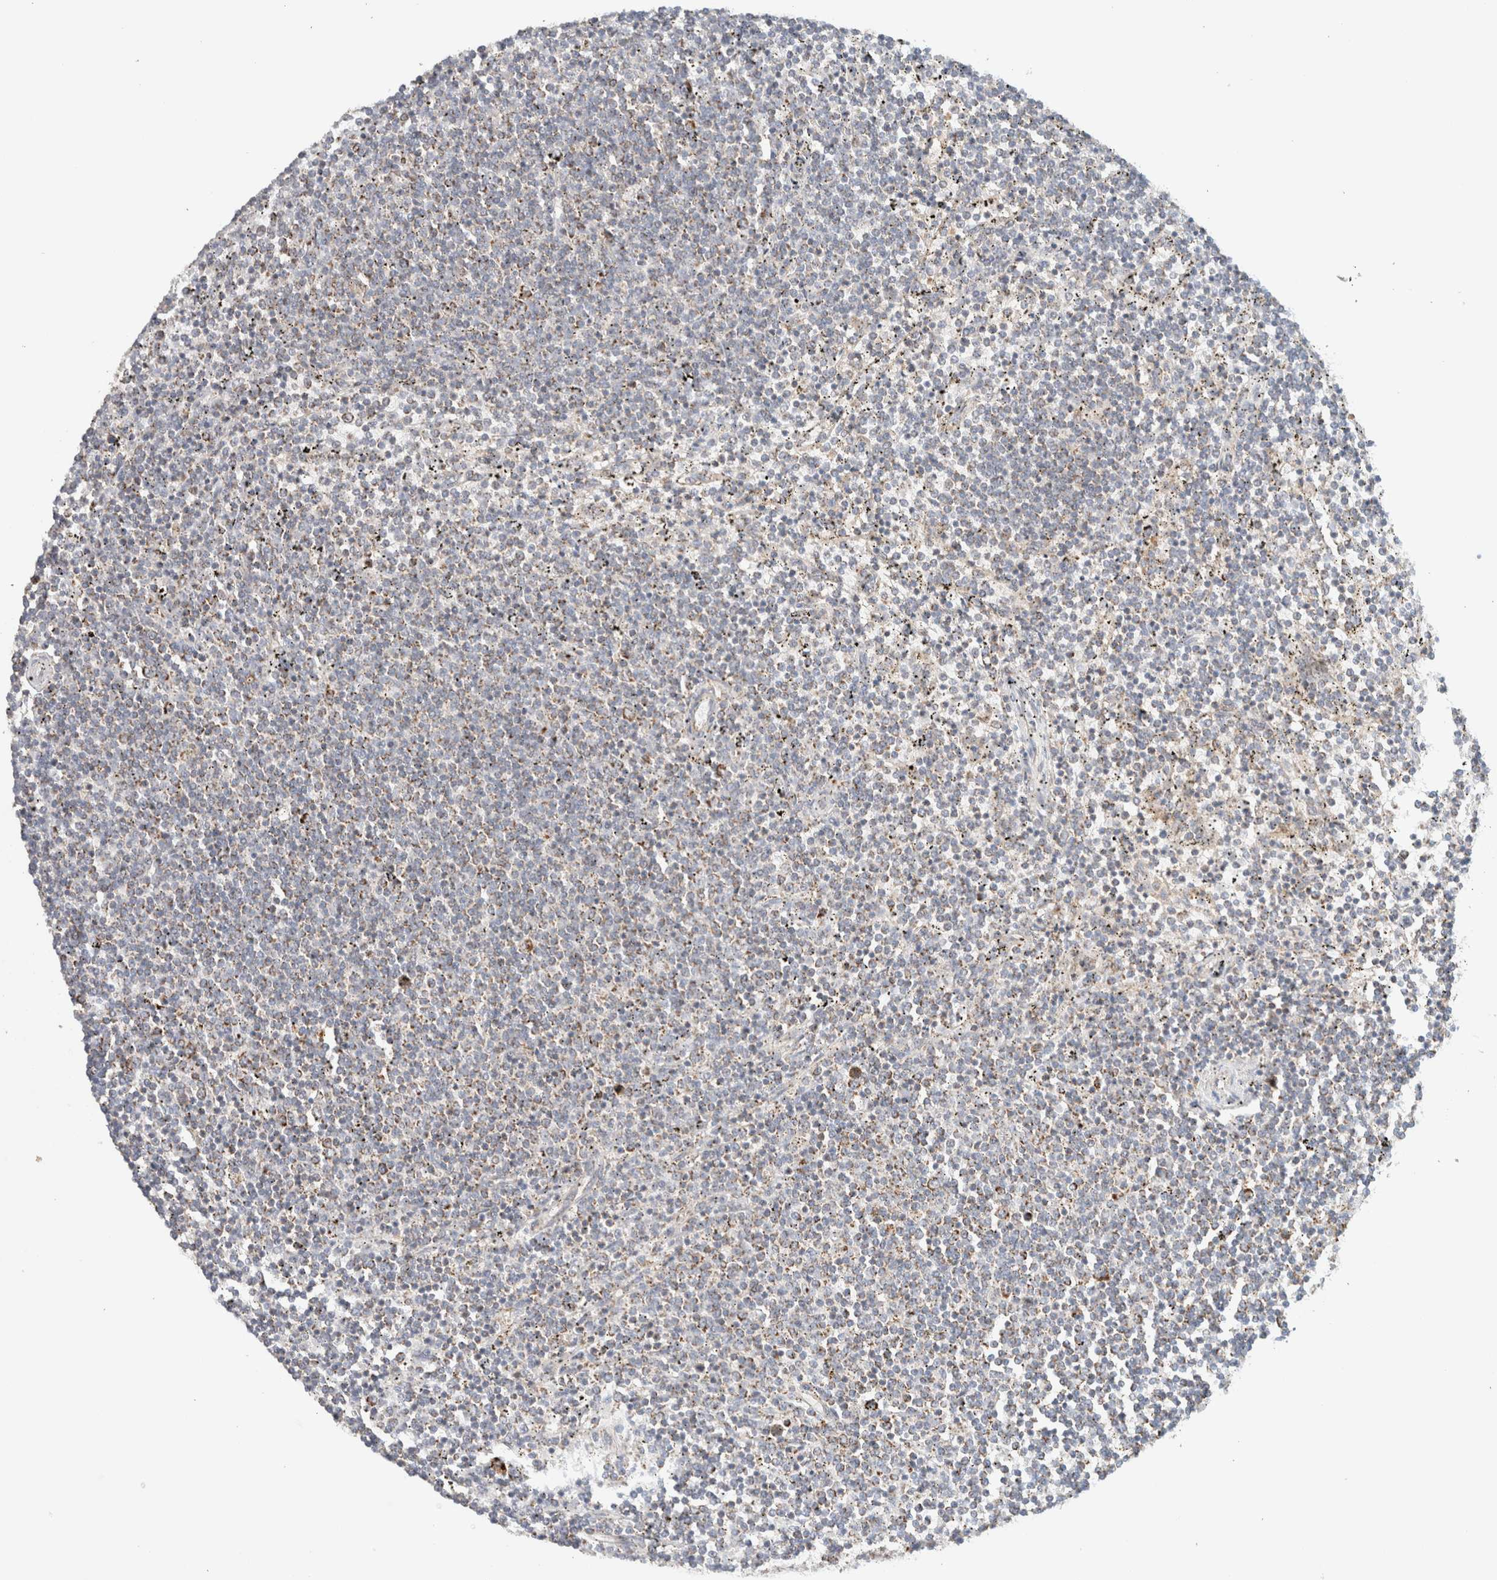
{"staining": {"intensity": "weak", "quantity": "<25%", "location": "cytoplasmic/membranous"}, "tissue": "lymphoma", "cell_type": "Tumor cells", "image_type": "cancer", "snomed": [{"axis": "morphology", "description": "Malignant lymphoma, non-Hodgkin's type, Low grade"}, {"axis": "topography", "description": "Spleen"}], "caption": "An immunohistochemistry photomicrograph of low-grade malignant lymphoma, non-Hodgkin's type is shown. There is no staining in tumor cells of low-grade malignant lymphoma, non-Hodgkin's type.", "gene": "MRM3", "patient": {"sex": "female", "age": 50}}